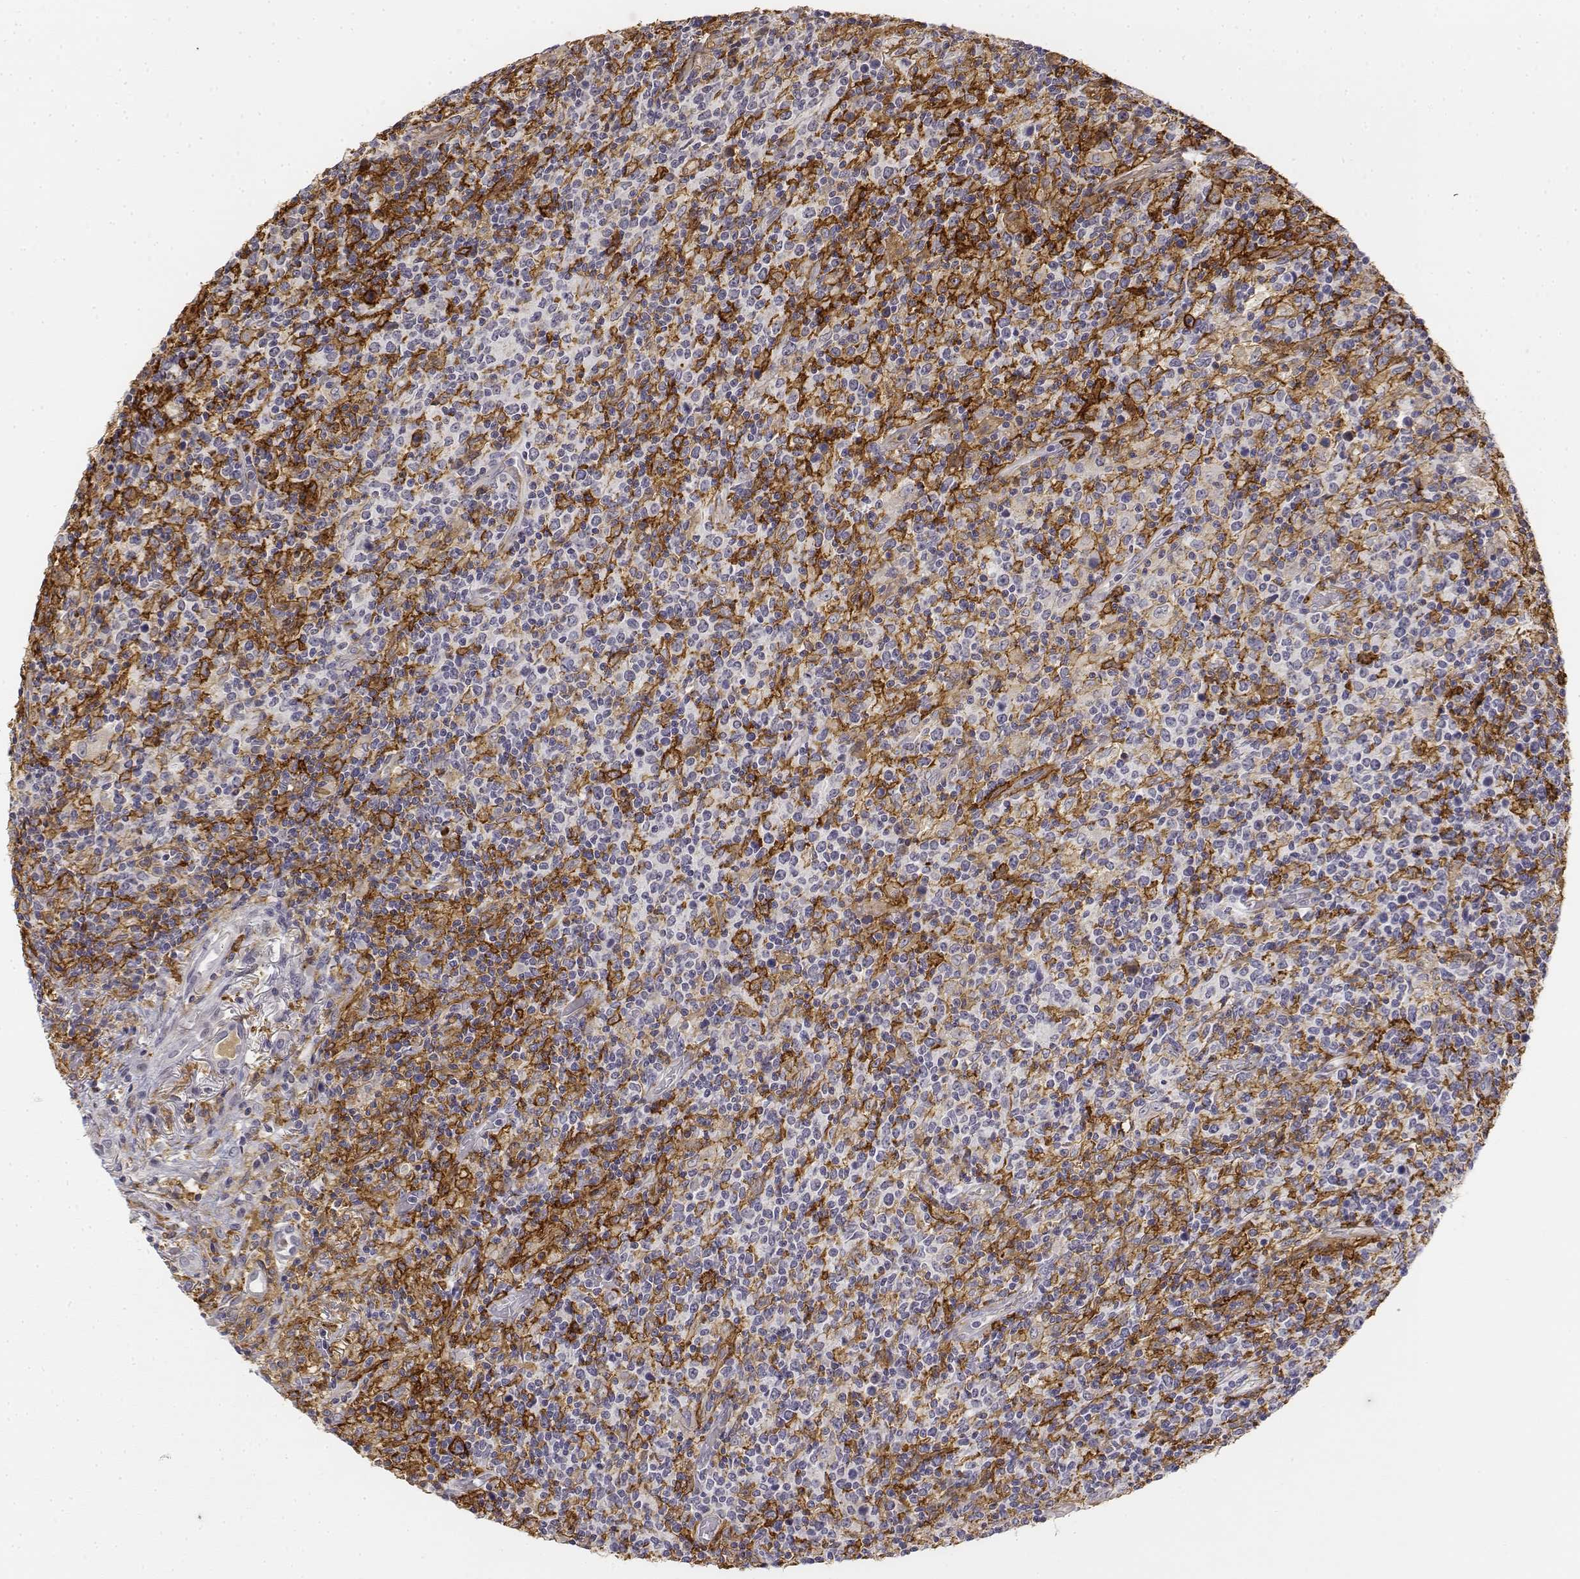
{"staining": {"intensity": "negative", "quantity": "none", "location": "none"}, "tissue": "lymphoma", "cell_type": "Tumor cells", "image_type": "cancer", "snomed": [{"axis": "morphology", "description": "Malignant lymphoma, non-Hodgkin's type, High grade"}, {"axis": "topography", "description": "Lung"}], "caption": "Immunohistochemistry image of neoplastic tissue: human high-grade malignant lymphoma, non-Hodgkin's type stained with DAB demonstrates no significant protein positivity in tumor cells.", "gene": "CD14", "patient": {"sex": "male", "age": 79}}